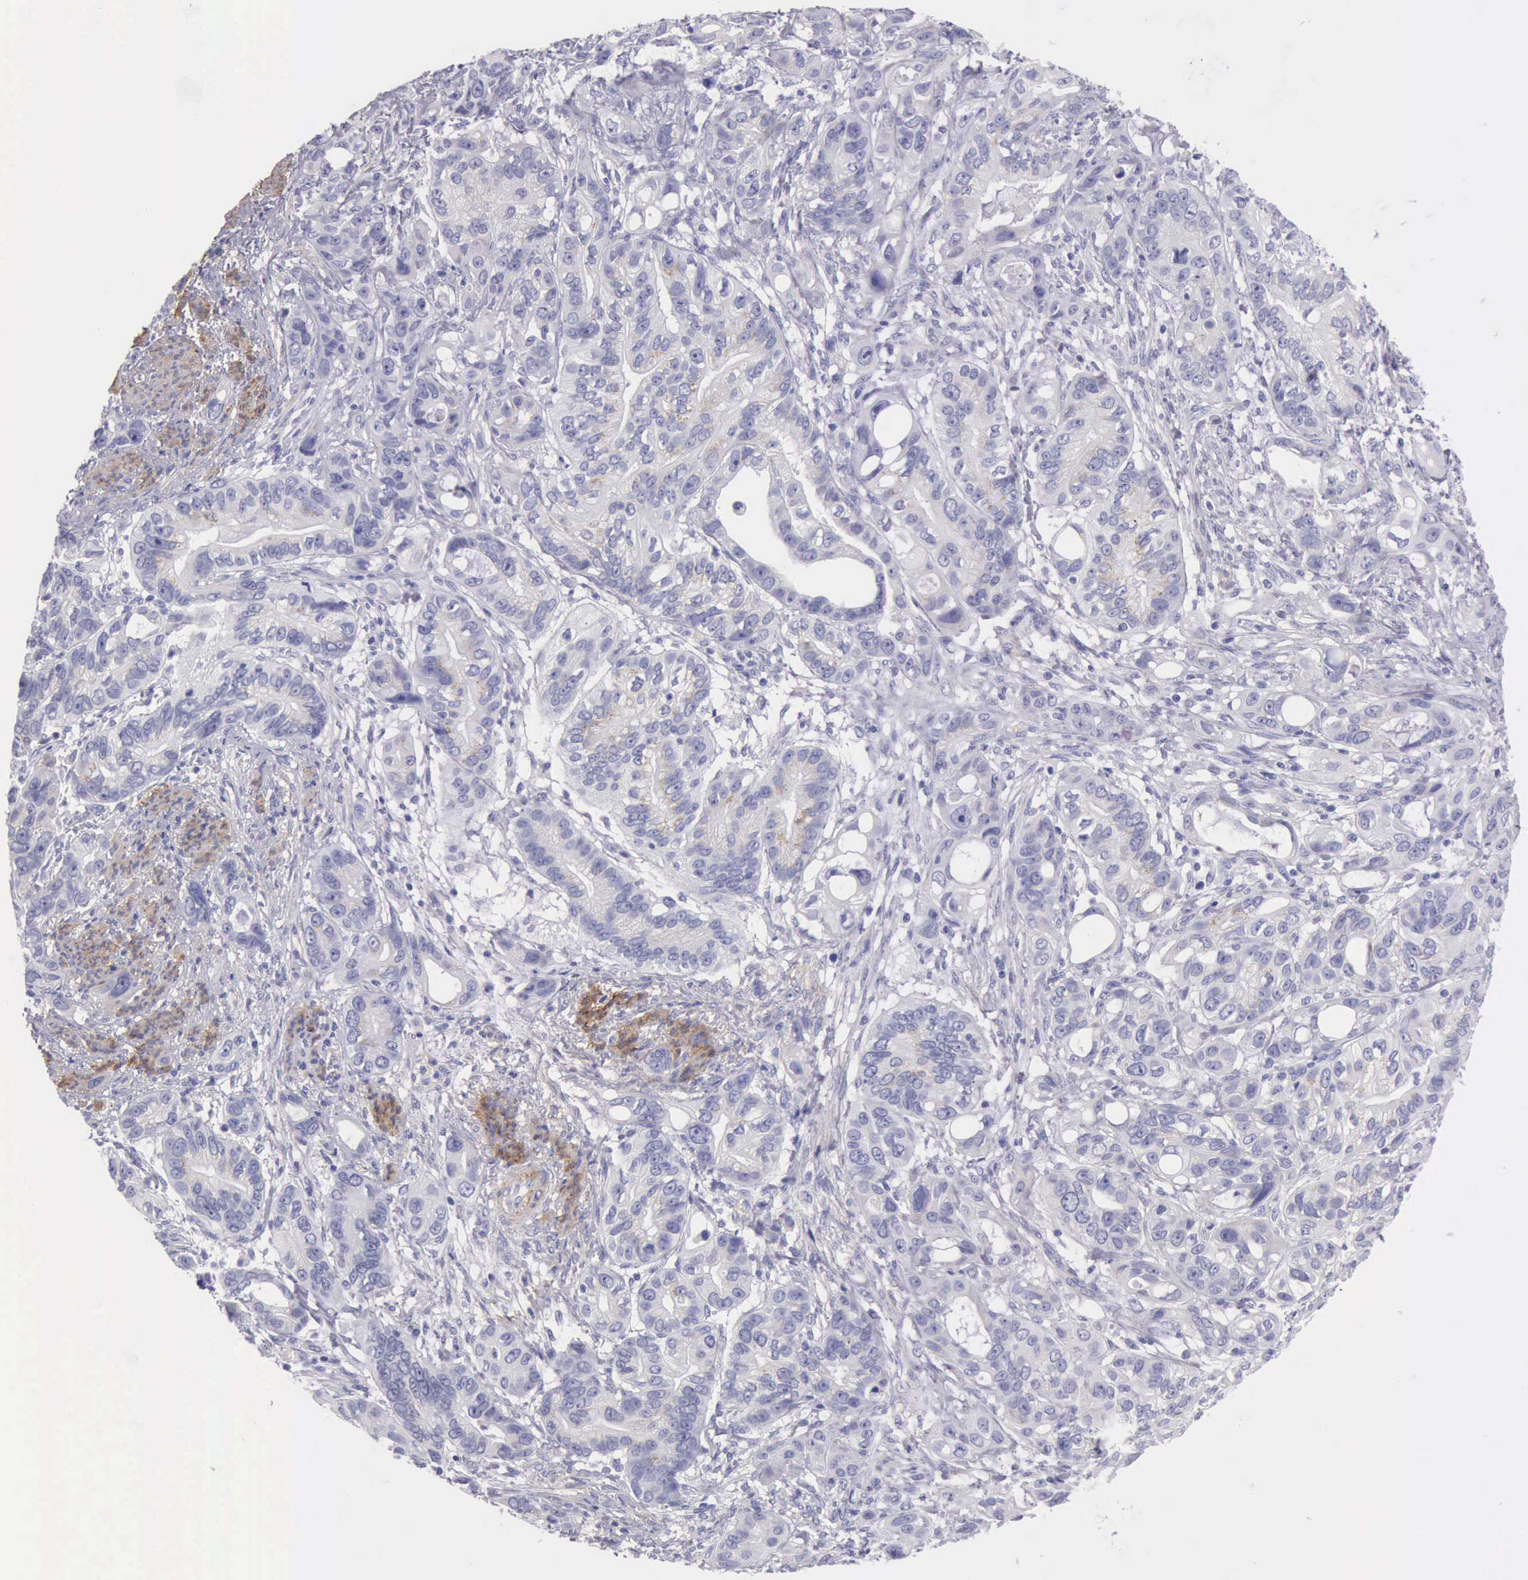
{"staining": {"intensity": "negative", "quantity": "none", "location": "none"}, "tissue": "stomach cancer", "cell_type": "Tumor cells", "image_type": "cancer", "snomed": [{"axis": "morphology", "description": "Adenocarcinoma, NOS"}, {"axis": "topography", "description": "Stomach, upper"}], "caption": "High power microscopy micrograph of an IHC histopathology image of stomach cancer, revealing no significant staining in tumor cells.", "gene": "AOC3", "patient": {"sex": "male", "age": 47}}